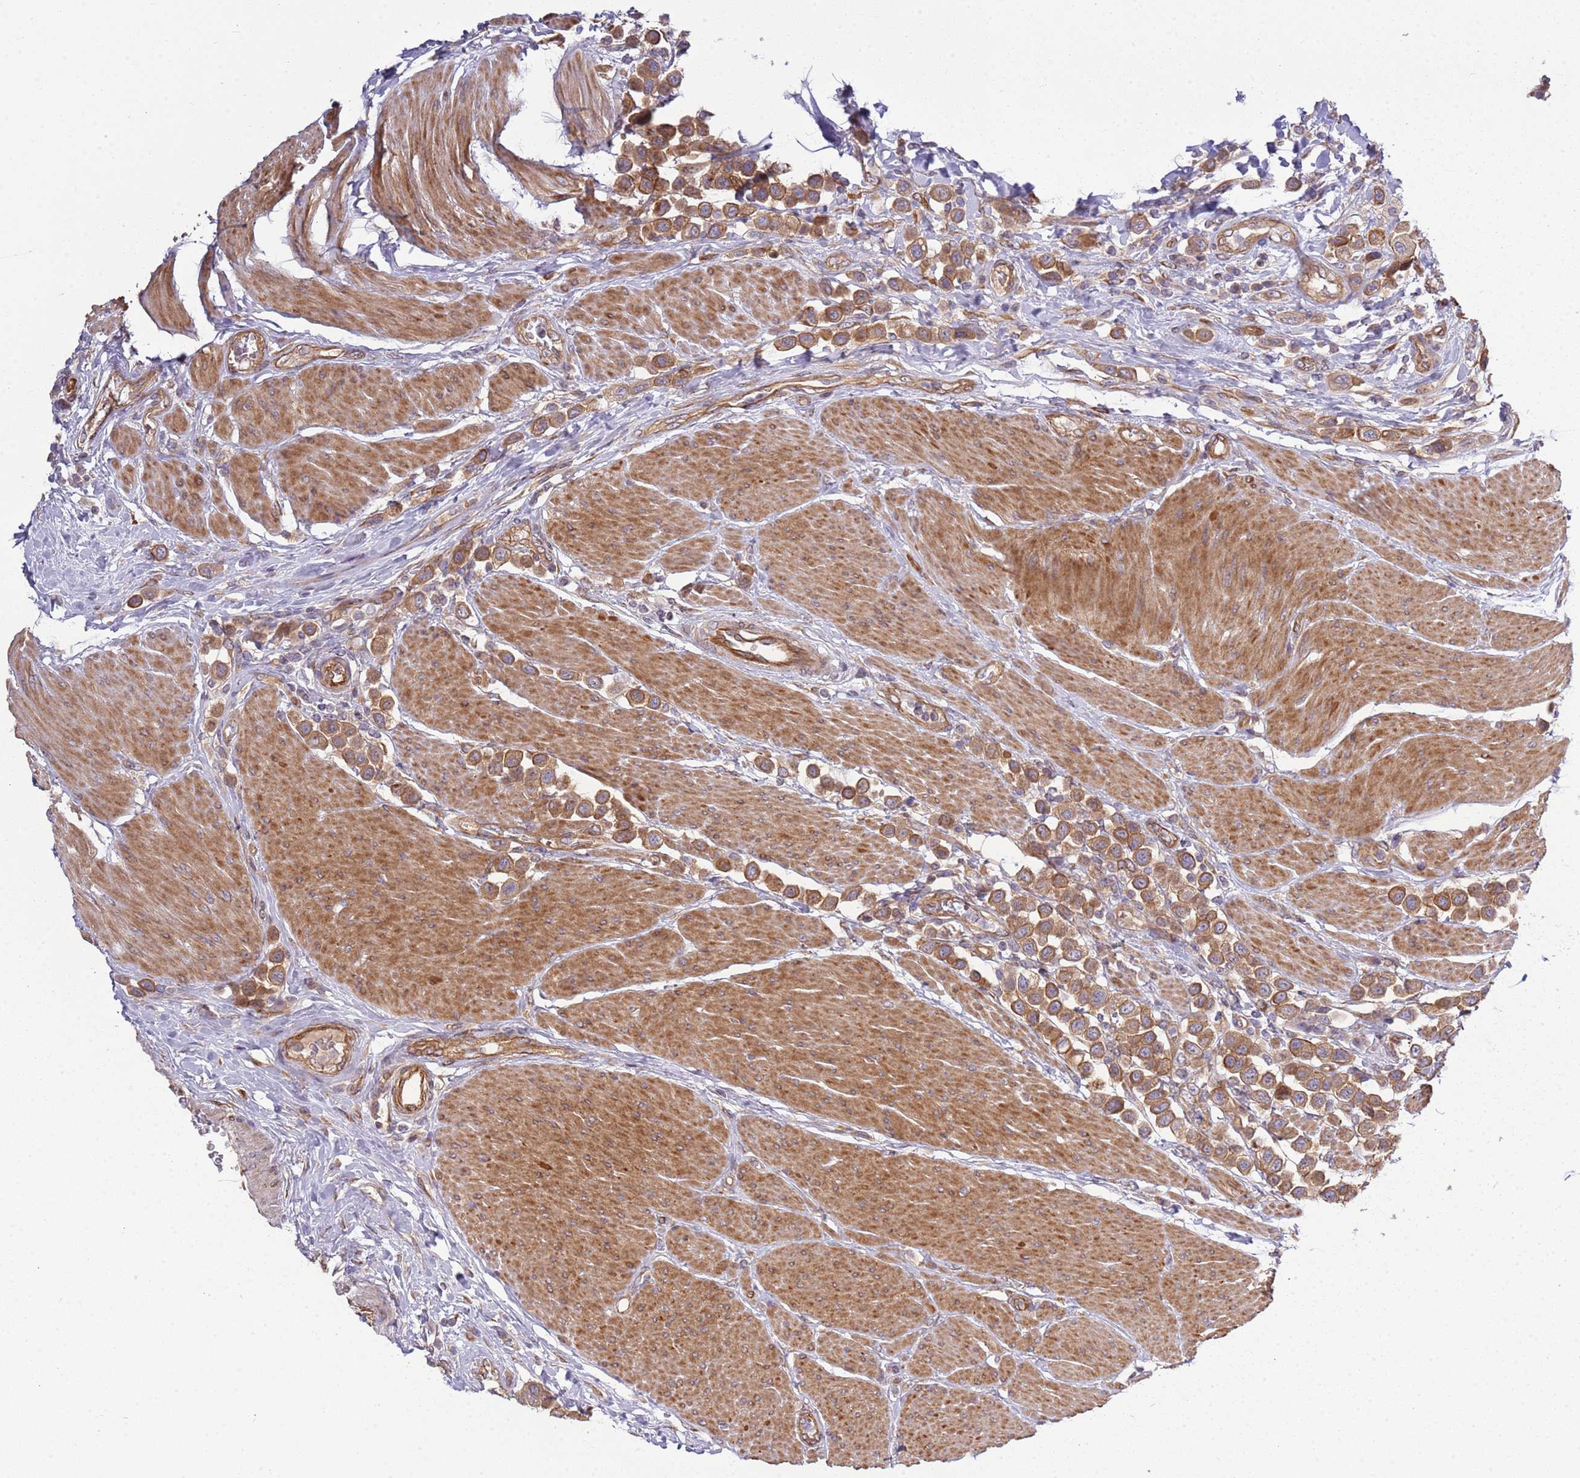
{"staining": {"intensity": "moderate", "quantity": ">75%", "location": "cytoplasmic/membranous"}, "tissue": "urothelial cancer", "cell_type": "Tumor cells", "image_type": "cancer", "snomed": [{"axis": "morphology", "description": "Urothelial carcinoma, High grade"}, {"axis": "topography", "description": "Urinary bladder"}], "caption": "Human urothelial cancer stained with a brown dye reveals moderate cytoplasmic/membranous positive expression in approximately >75% of tumor cells.", "gene": "GNL1", "patient": {"sex": "male", "age": 50}}